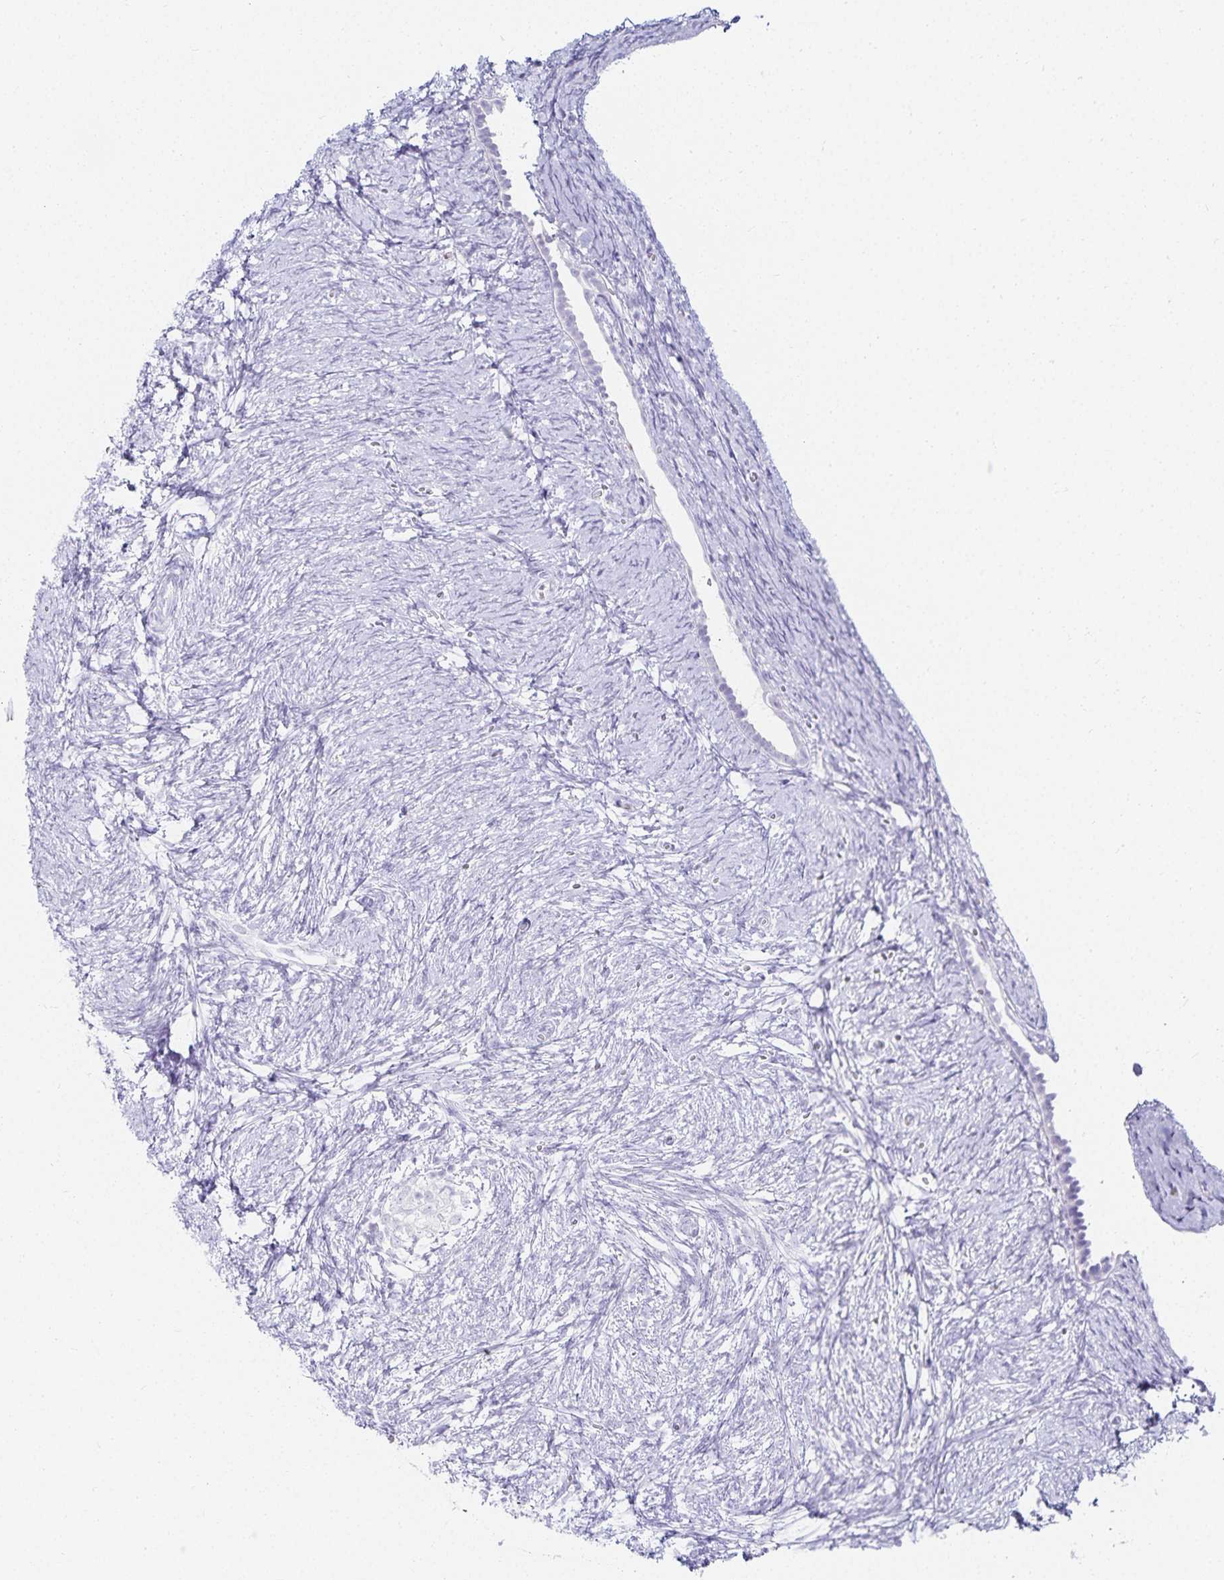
{"staining": {"intensity": "negative", "quantity": "none", "location": "none"}, "tissue": "ovary", "cell_type": "Follicle cells", "image_type": "normal", "snomed": [{"axis": "morphology", "description": "Normal tissue, NOS"}, {"axis": "topography", "description": "Ovary"}], "caption": "A high-resolution photomicrograph shows IHC staining of unremarkable ovary, which reveals no significant positivity in follicle cells. (Stains: DAB (3,3'-diaminobenzidine) immunohistochemistry (IHC) with hematoxylin counter stain, Microscopy: brightfield microscopy at high magnification).", "gene": "GP2", "patient": {"sex": "female", "age": 41}}